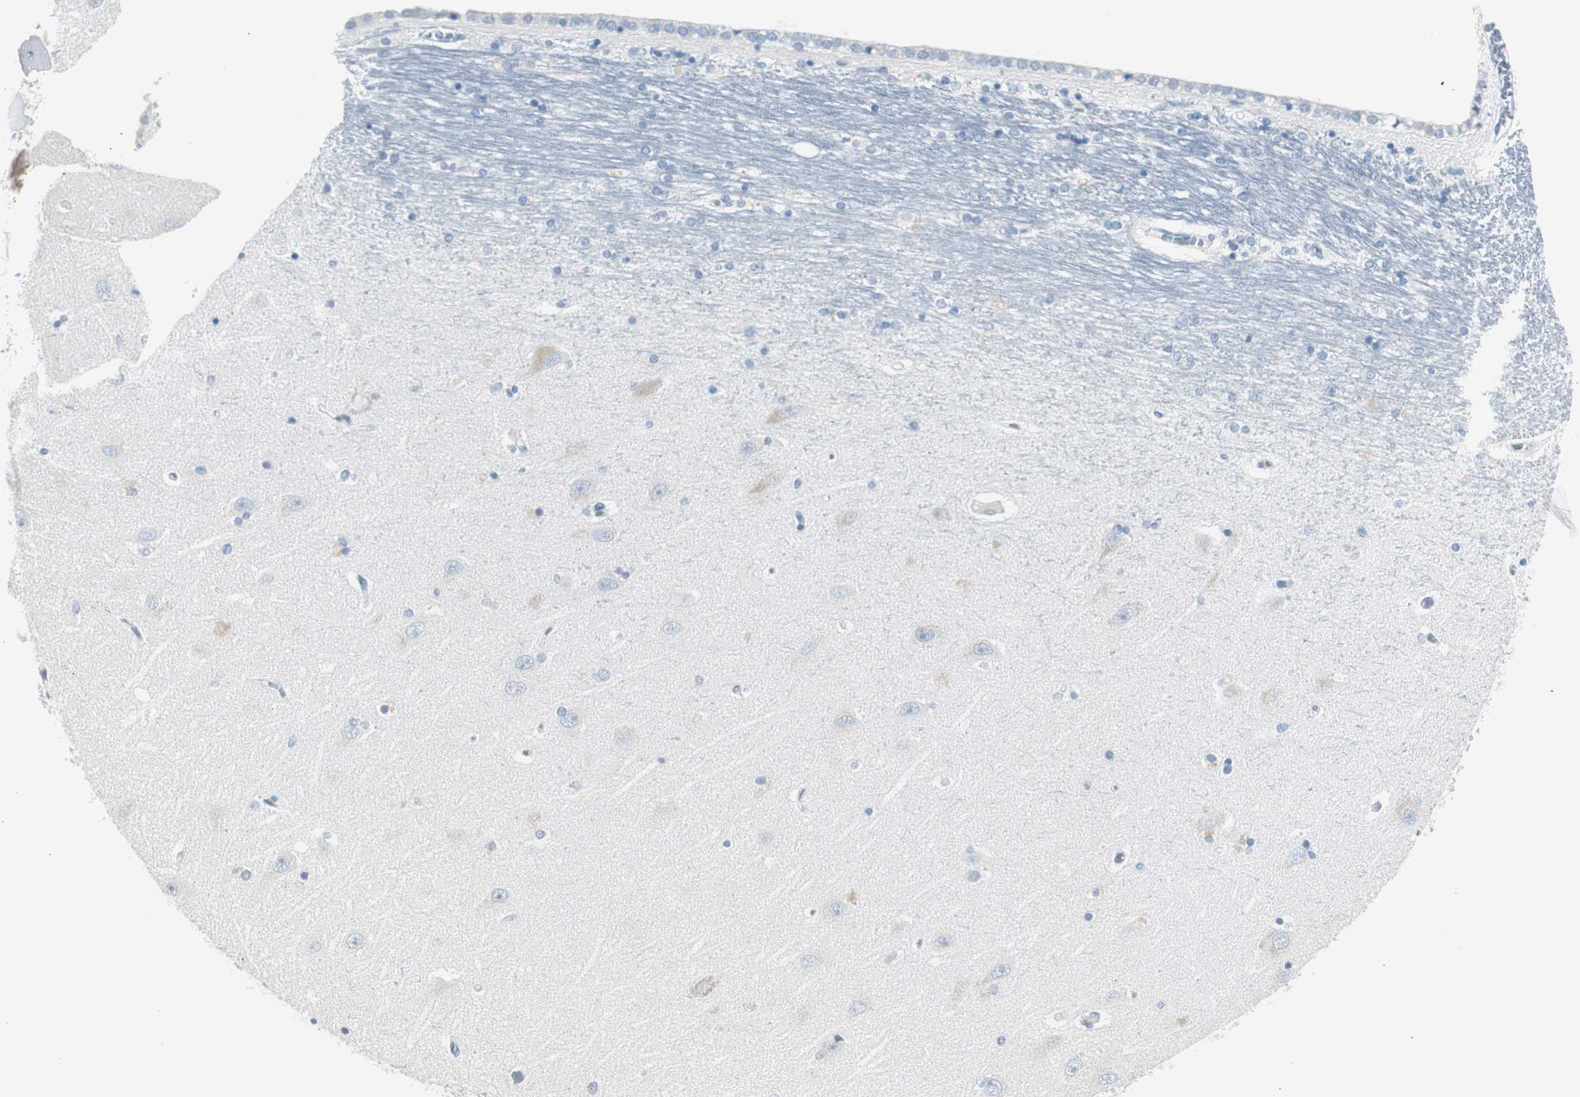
{"staining": {"intensity": "negative", "quantity": "none", "location": "none"}, "tissue": "hippocampus", "cell_type": "Glial cells", "image_type": "normal", "snomed": [{"axis": "morphology", "description": "Normal tissue, NOS"}, {"axis": "topography", "description": "Hippocampus"}], "caption": "Protein analysis of unremarkable hippocampus displays no significant positivity in glial cells. (Stains: DAB immunohistochemistry (IHC) with hematoxylin counter stain, Microscopy: brightfield microscopy at high magnification).", "gene": "S100A7A", "patient": {"sex": "female", "age": 54}}